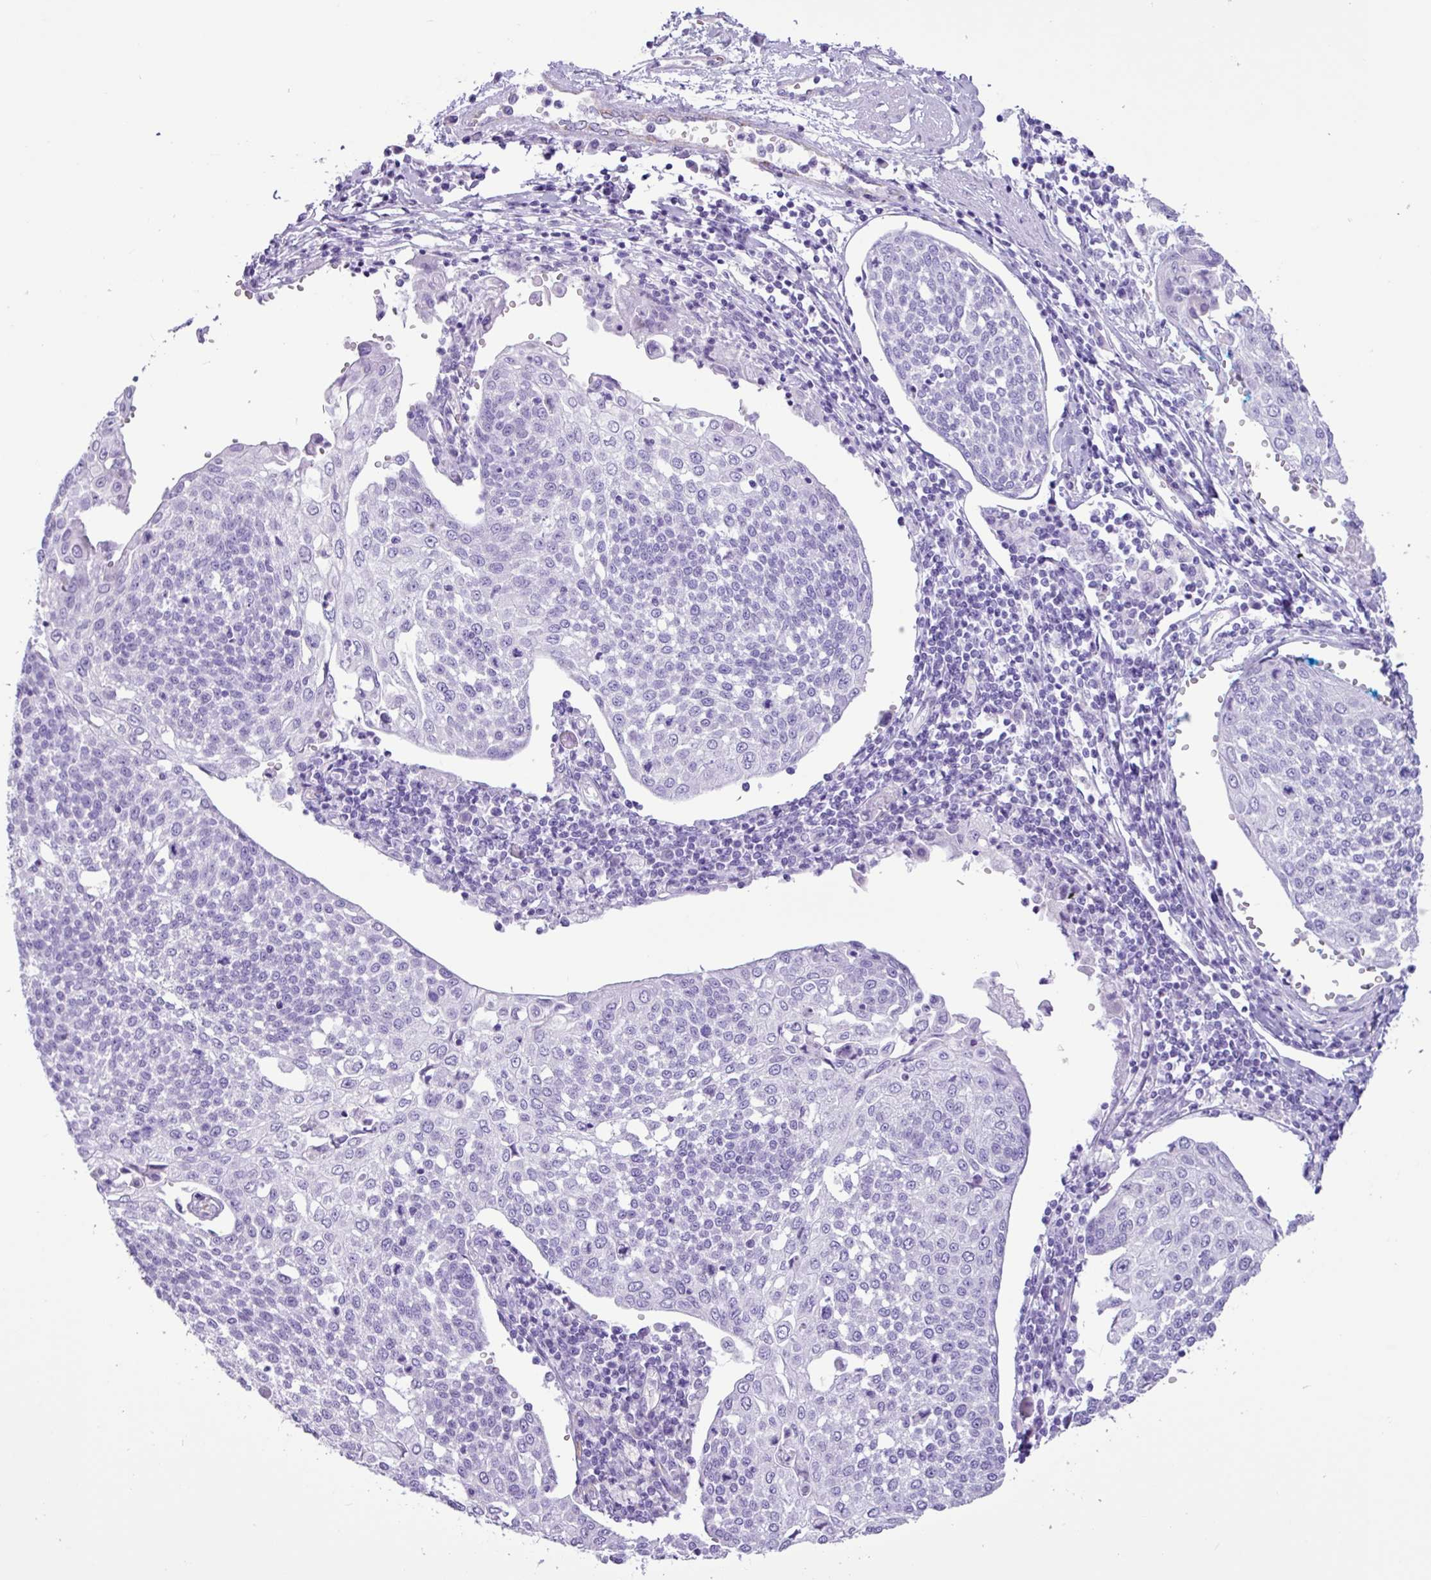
{"staining": {"intensity": "negative", "quantity": "none", "location": "none"}, "tissue": "cervical cancer", "cell_type": "Tumor cells", "image_type": "cancer", "snomed": [{"axis": "morphology", "description": "Squamous cell carcinoma, NOS"}, {"axis": "topography", "description": "Cervix"}], "caption": "A micrograph of human cervical cancer (squamous cell carcinoma) is negative for staining in tumor cells.", "gene": "CKMT2", "patient": {"sex": "female", "age": 34}}